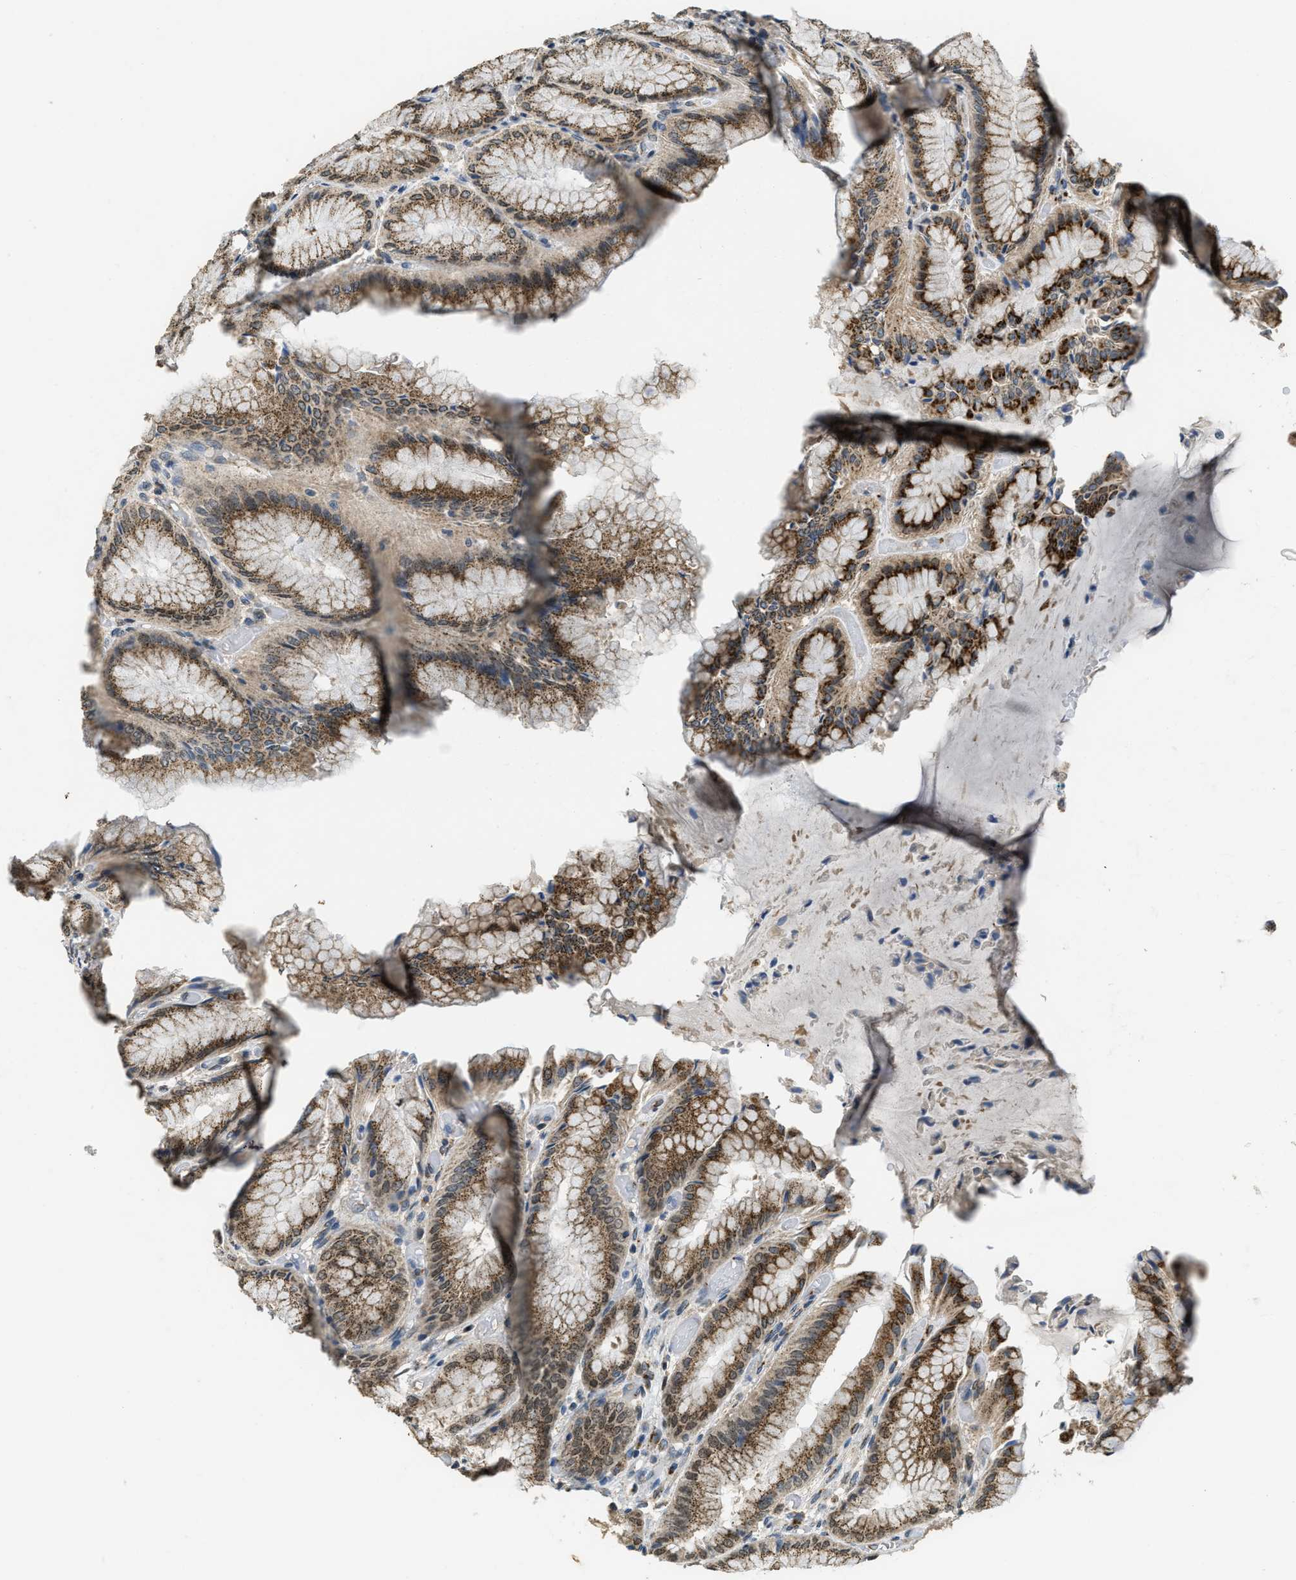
{"staining": {"intensity": "moderate", "quantity": ">75%", "location": "cytoplasmic/membranous"}, "tissue": "stomach", "cell_type": "Glandular cells", "image_type": "normal", "snomed": [{"axis": "morphology", "description": "Normal tissue, NOS"}, {"axis": "topography", "description": "Stomach, upper"}], "caption": "Moderate cytoplasmic/membranous positivity for a protein is seen in approximately >75% of glandular cells of normal stomach using immunohistochemistry.", "gene": "IPO7", "patient": {"sex": "male", "age": 72}}